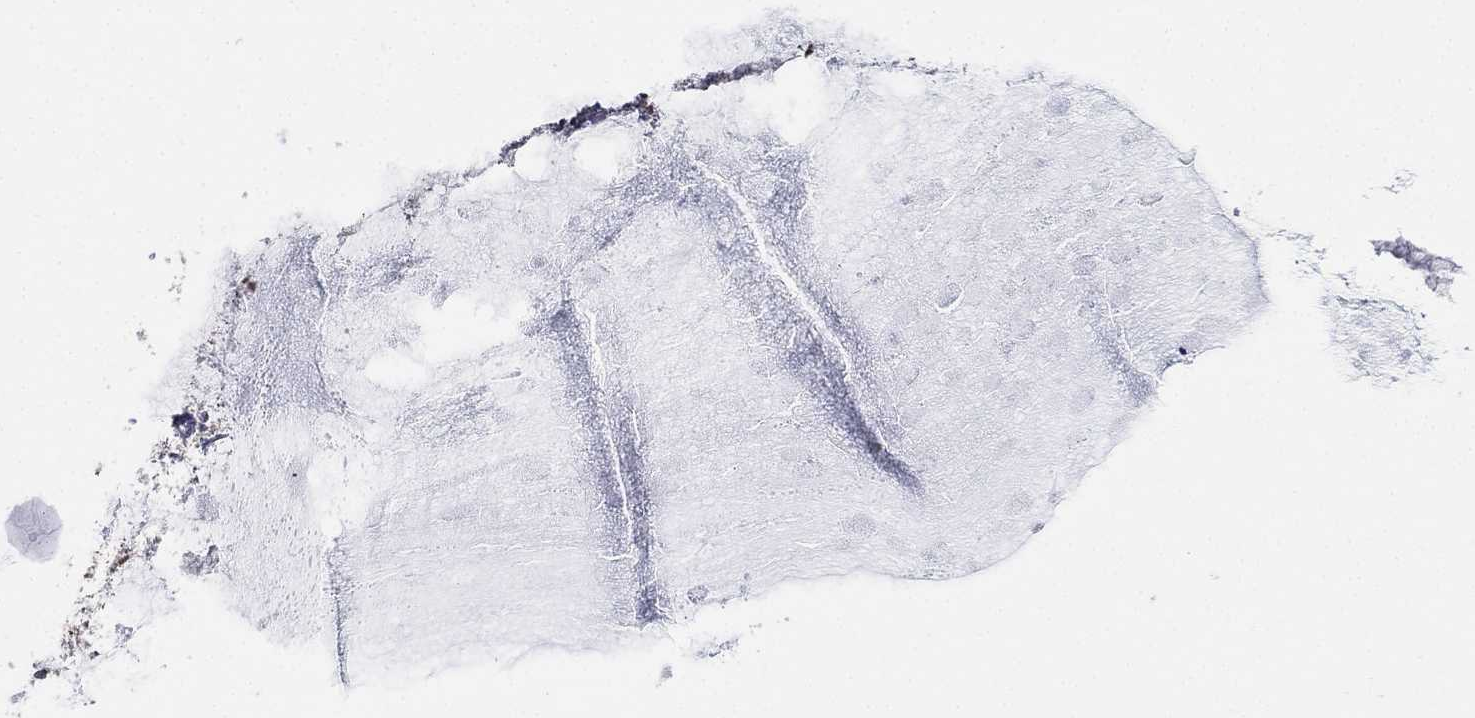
{"staining": {"intensity": "negative", "quantity": "none", "location": "none"}, "tissue": "ovarian cancer", "cell_type": "Tumor cells", "image_type": "cancer", "snomed": [{"axis": "morphology", "description": "Cystadenocarcinoma, mucinous, NOS"}, {"axis": "topography", "description": "Ovary"}], "caption": "Immunohistochemistry (IHC) micrograph of neoplastic tissue: human ovarian cancer stained with DAB demonstrates no significant protein expression in tumor cells.", "gene": "FARSA", "patient": {"sex": "female", "age": 41}}